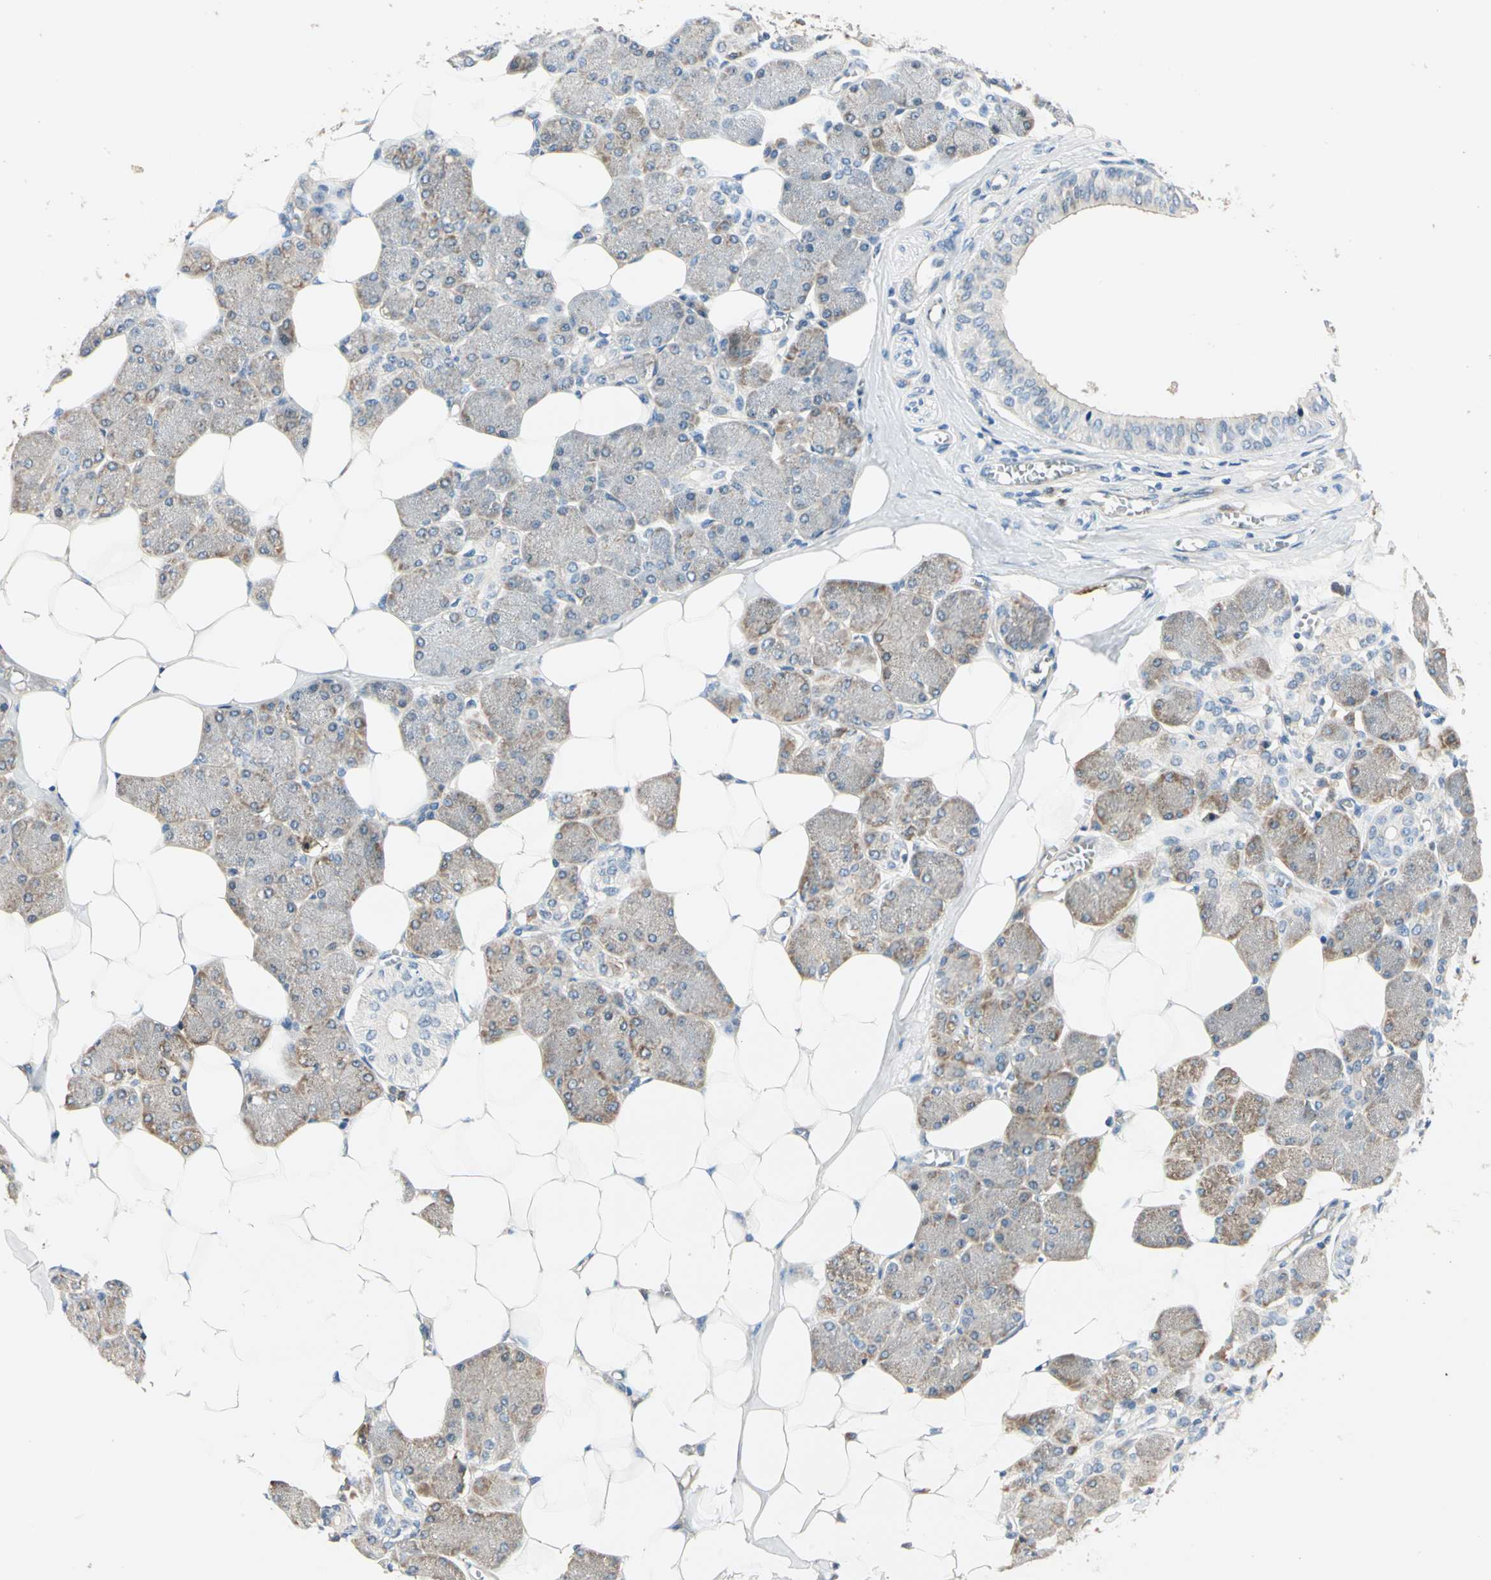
{"staining": {"intensity": "moderate", "quantity": "25%-75%", "location": "cytoplasmic/membranous"}, "tissue": "salivary gland", "cell_type": "Glandular cells", "image_type": "normal", "snomed": [{"axis": "morphology", "description": "Normal tissue, NOS"}, {"axis": "morphology", "description": "Adenoma, NOS"}, {"axis": "topography", "description": "Salivary gland"}], "caption": "Protein staining demonstrates moderate cytoplasmic/membranous expression in about 25%-75% of glandular cells in benign salivary gland.", "gene": "ROCK2", "patient": {"sex": "female", "age": 32}}